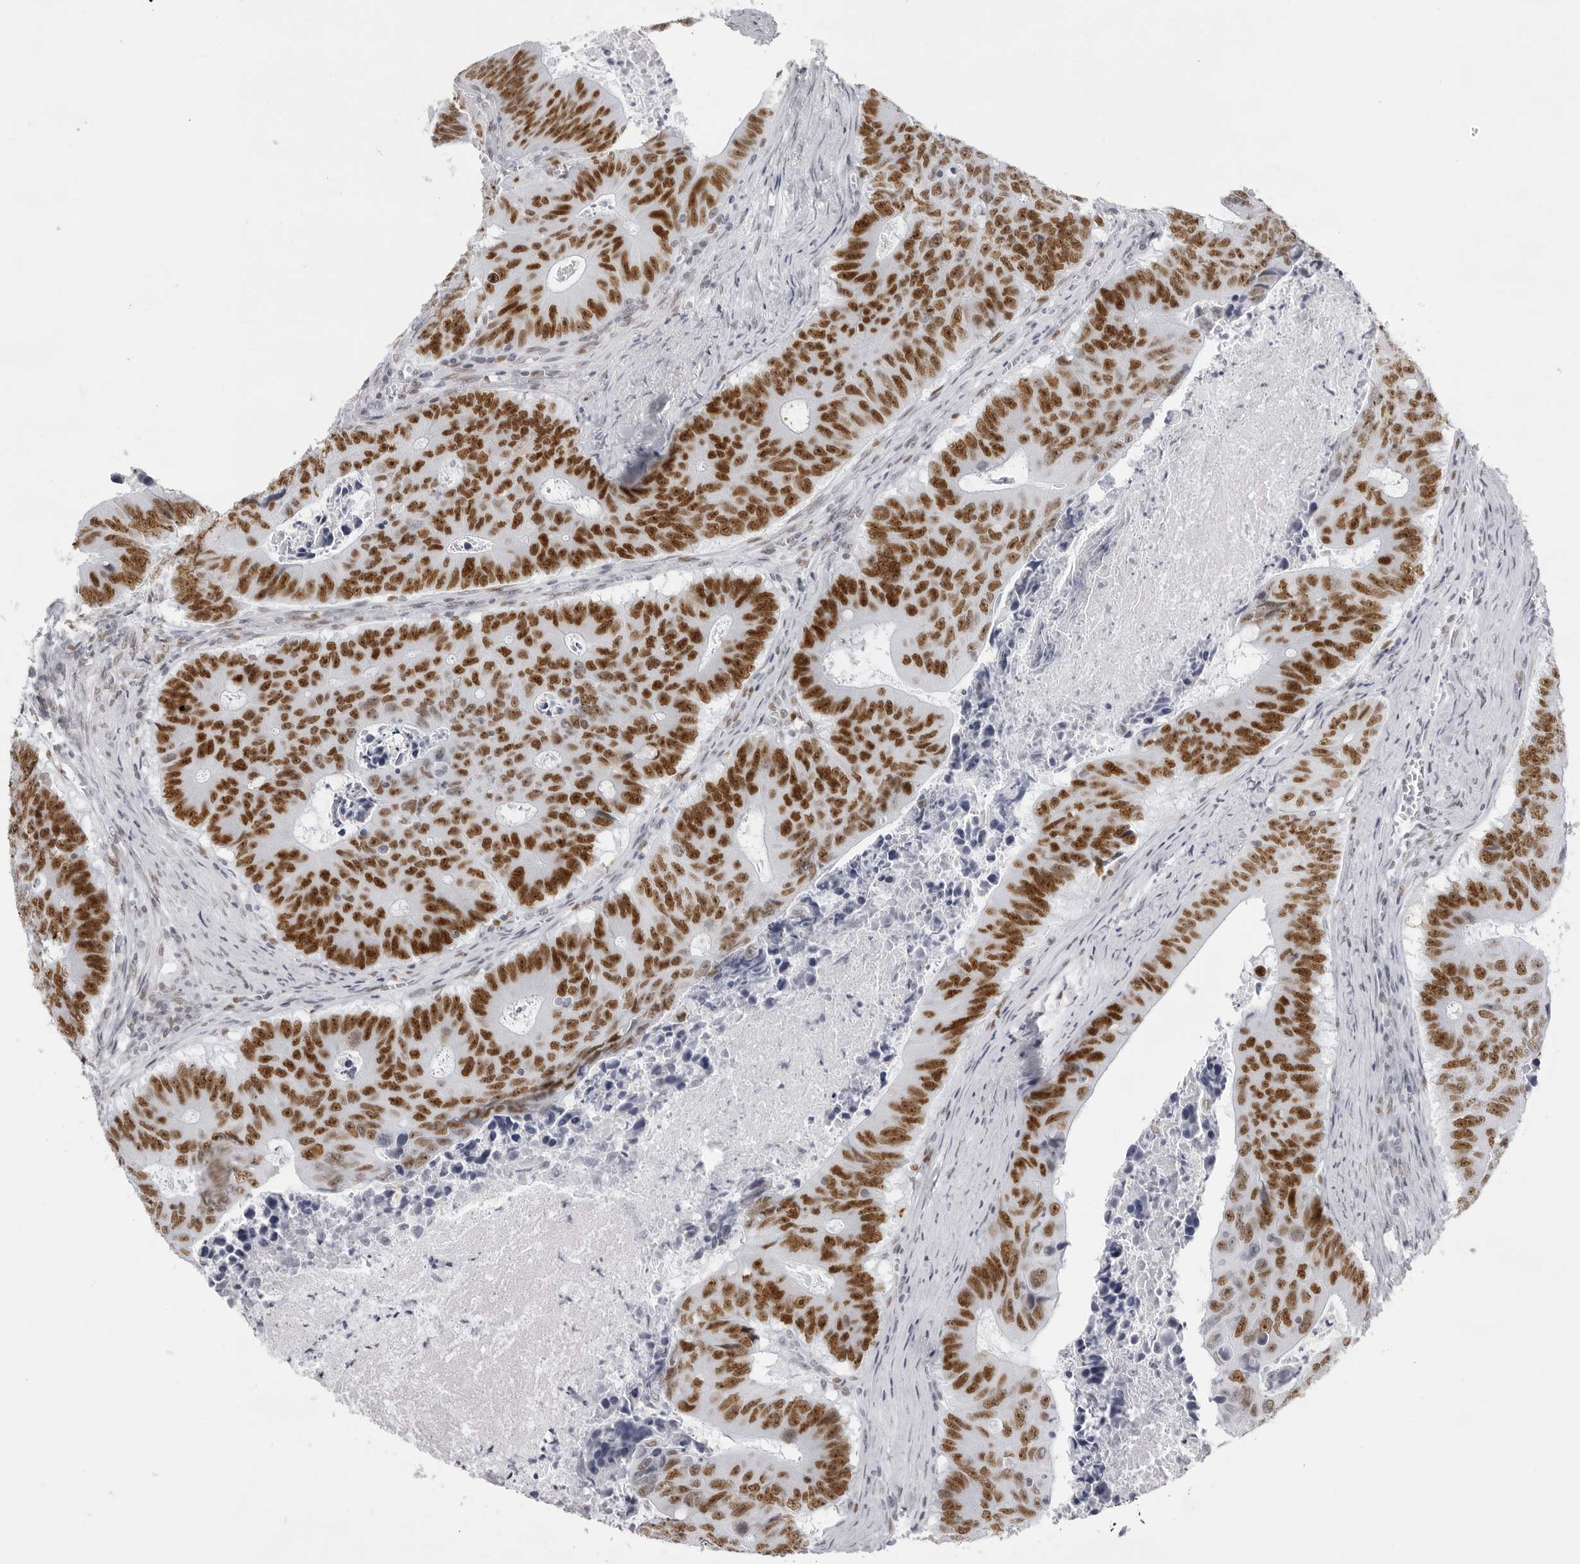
{"staining": {"intensity": "strong", "quantity": ">75%", "location": "nuclear"}, "tissue": "colorectal cancer", "cell_type": "Tumor cells", "image_type": "cancer", "snomed": [{"axis": "morphology", "description": "Adenocarcinoma, NOS"}, {"axis": "topography", "description": "Colon"}], "caption": "Colorectal cancer (adenocarcinoma) stained with a brown dye exhibits strong nuclear positive staining in about >75% of tumor cells.", "gene": "IRF2BP2", "patient": {"sex": "male", "age": 87}}